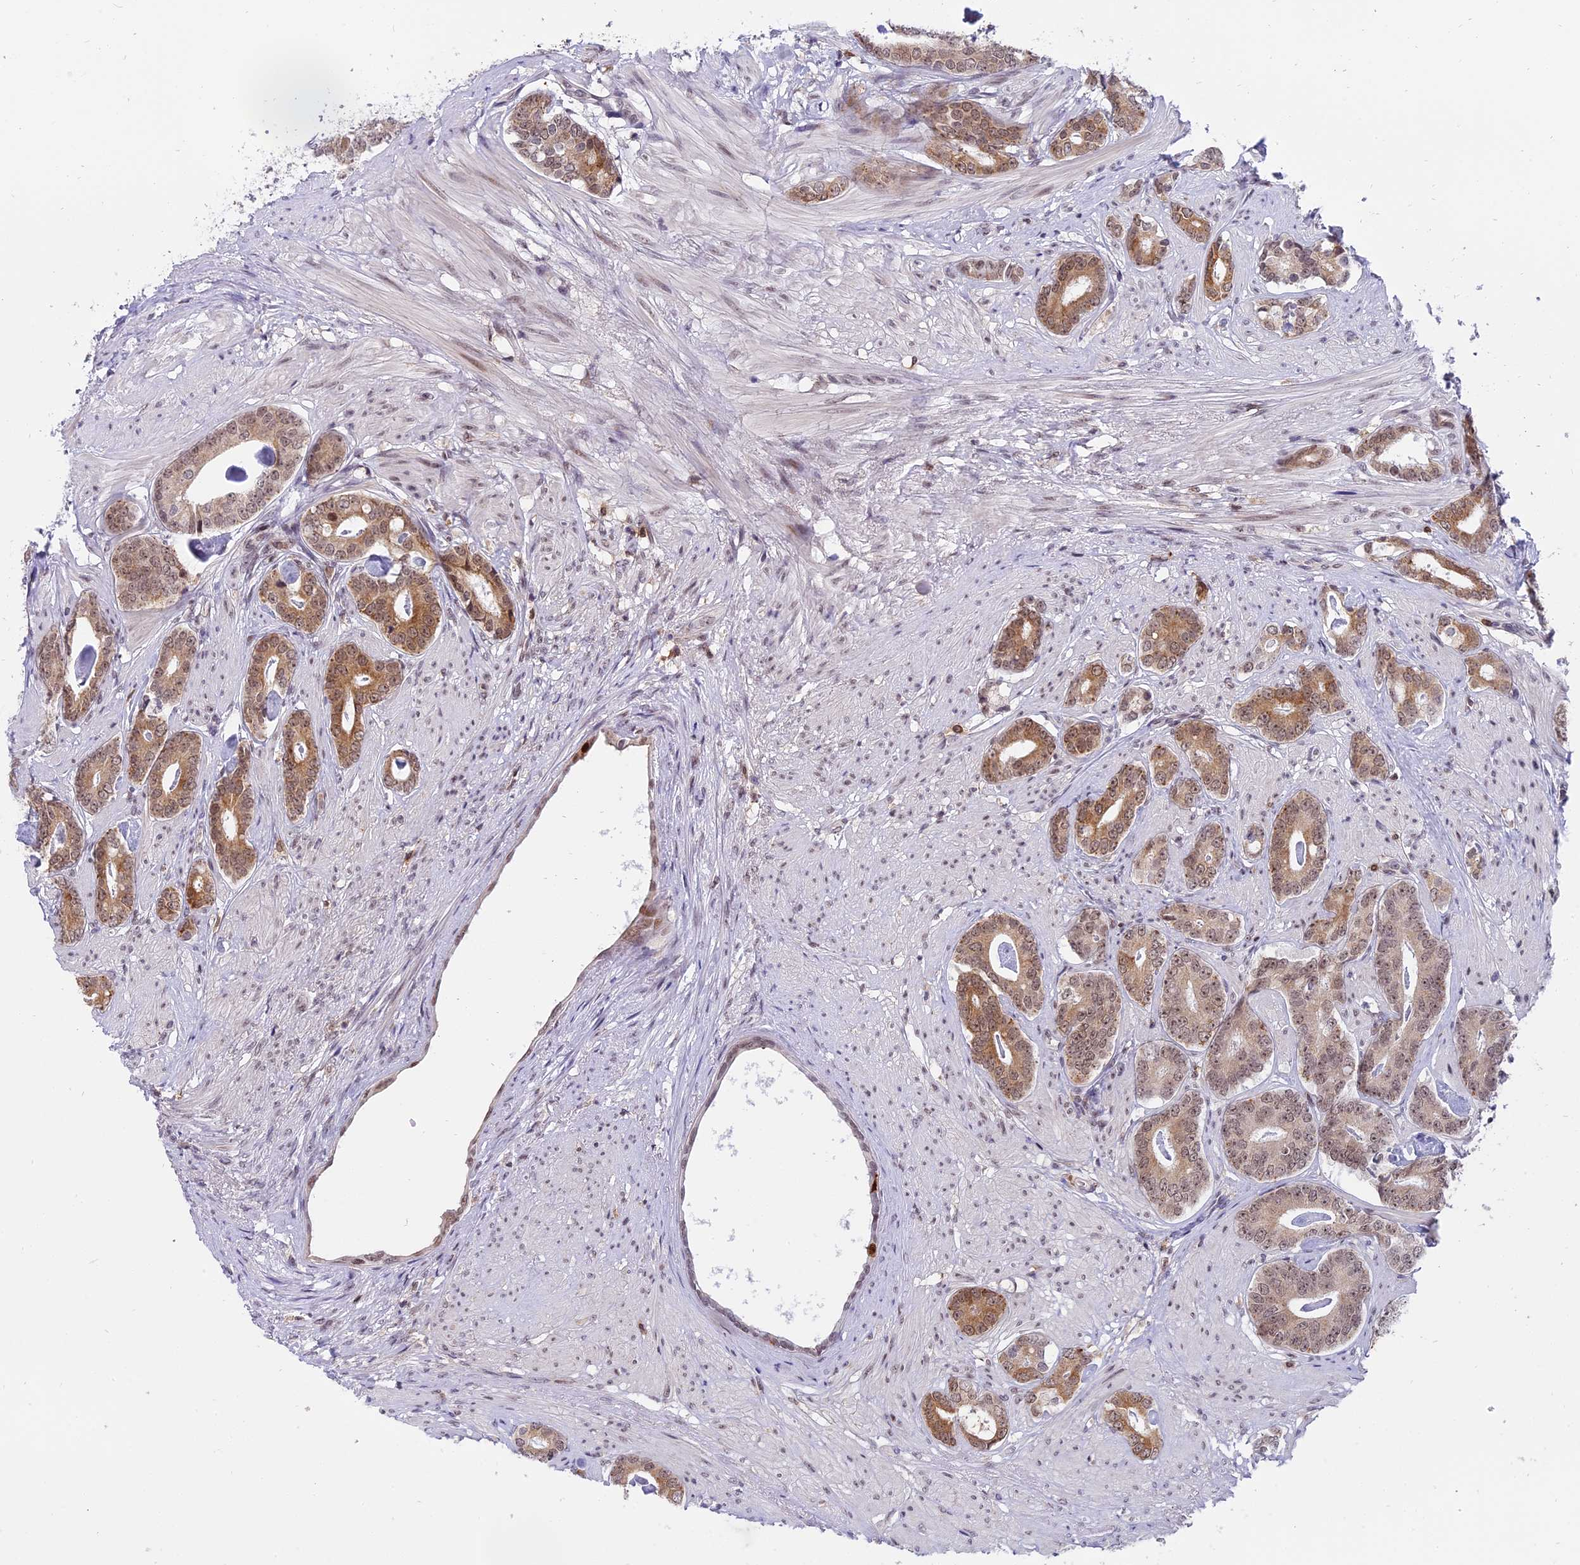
{"staining": {"intensity": "moderate", "quantity": ">75%", "location": "cytoplasmic/membranous,nuclear"}, "tissue": "prostate cancer", "cell_type": "Tumor cells", "image_type": "cancer", "snomed": [{"axis": "morphology", "description": "Adenocarcinoma, Low grade"}, {"axis": "topography", "description": "Prostate"}], "caption": "This photomicrograph displays immunohistochemistry (IHC) staining of prostate adenocarcinoma (low-grade), with medium moderate cytoplasmic/membranous and nuclear staining in about >75% of tumor cells.", "gene": "TADA3", "patient": {"sex": "male", "age": 71}}